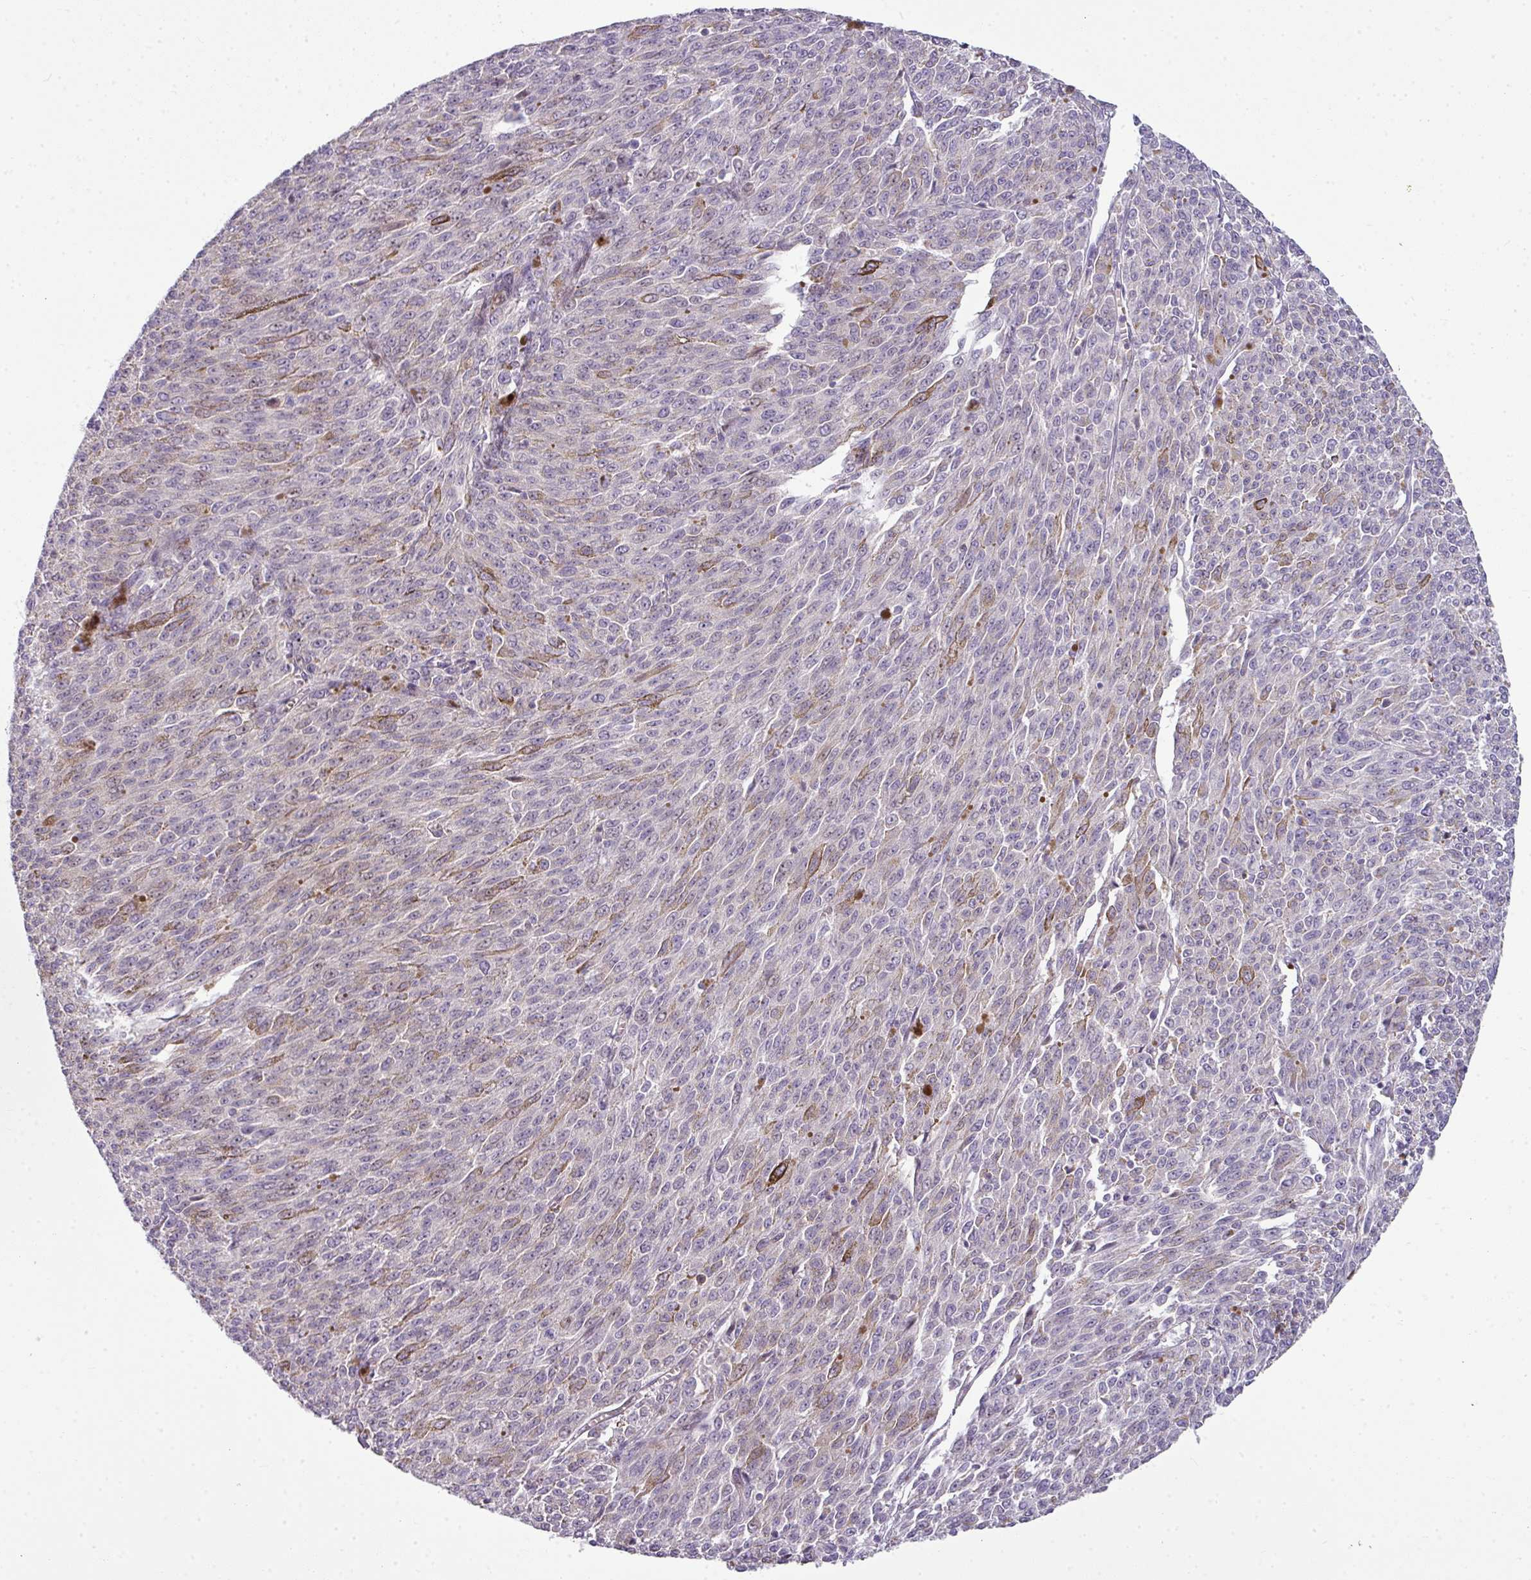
{"staining": {"intensity": "weak", "quantity": "25%-75%", "location": "cytoplasmic/membranous,nuclear"}, "tissue": "melanoma", "cell_type": "Tumor cells", "image_type": "cancer", "snomed": [{"axis": "morphology", "description": "Malignant melanoma, NOS"}, {"axis": "topography", "description": "Skin"}], "caption": "IHC of human malignant melanoma exhibits low levels of weak cytoplasmic/membranous and nuclear expression in about 25%-75% of tumor cells. (brown staining indicates protein expression, while blue staining denotes nuclei).", "gene": "STAT5A", "patient": {"sex": "female", "age": 52}}